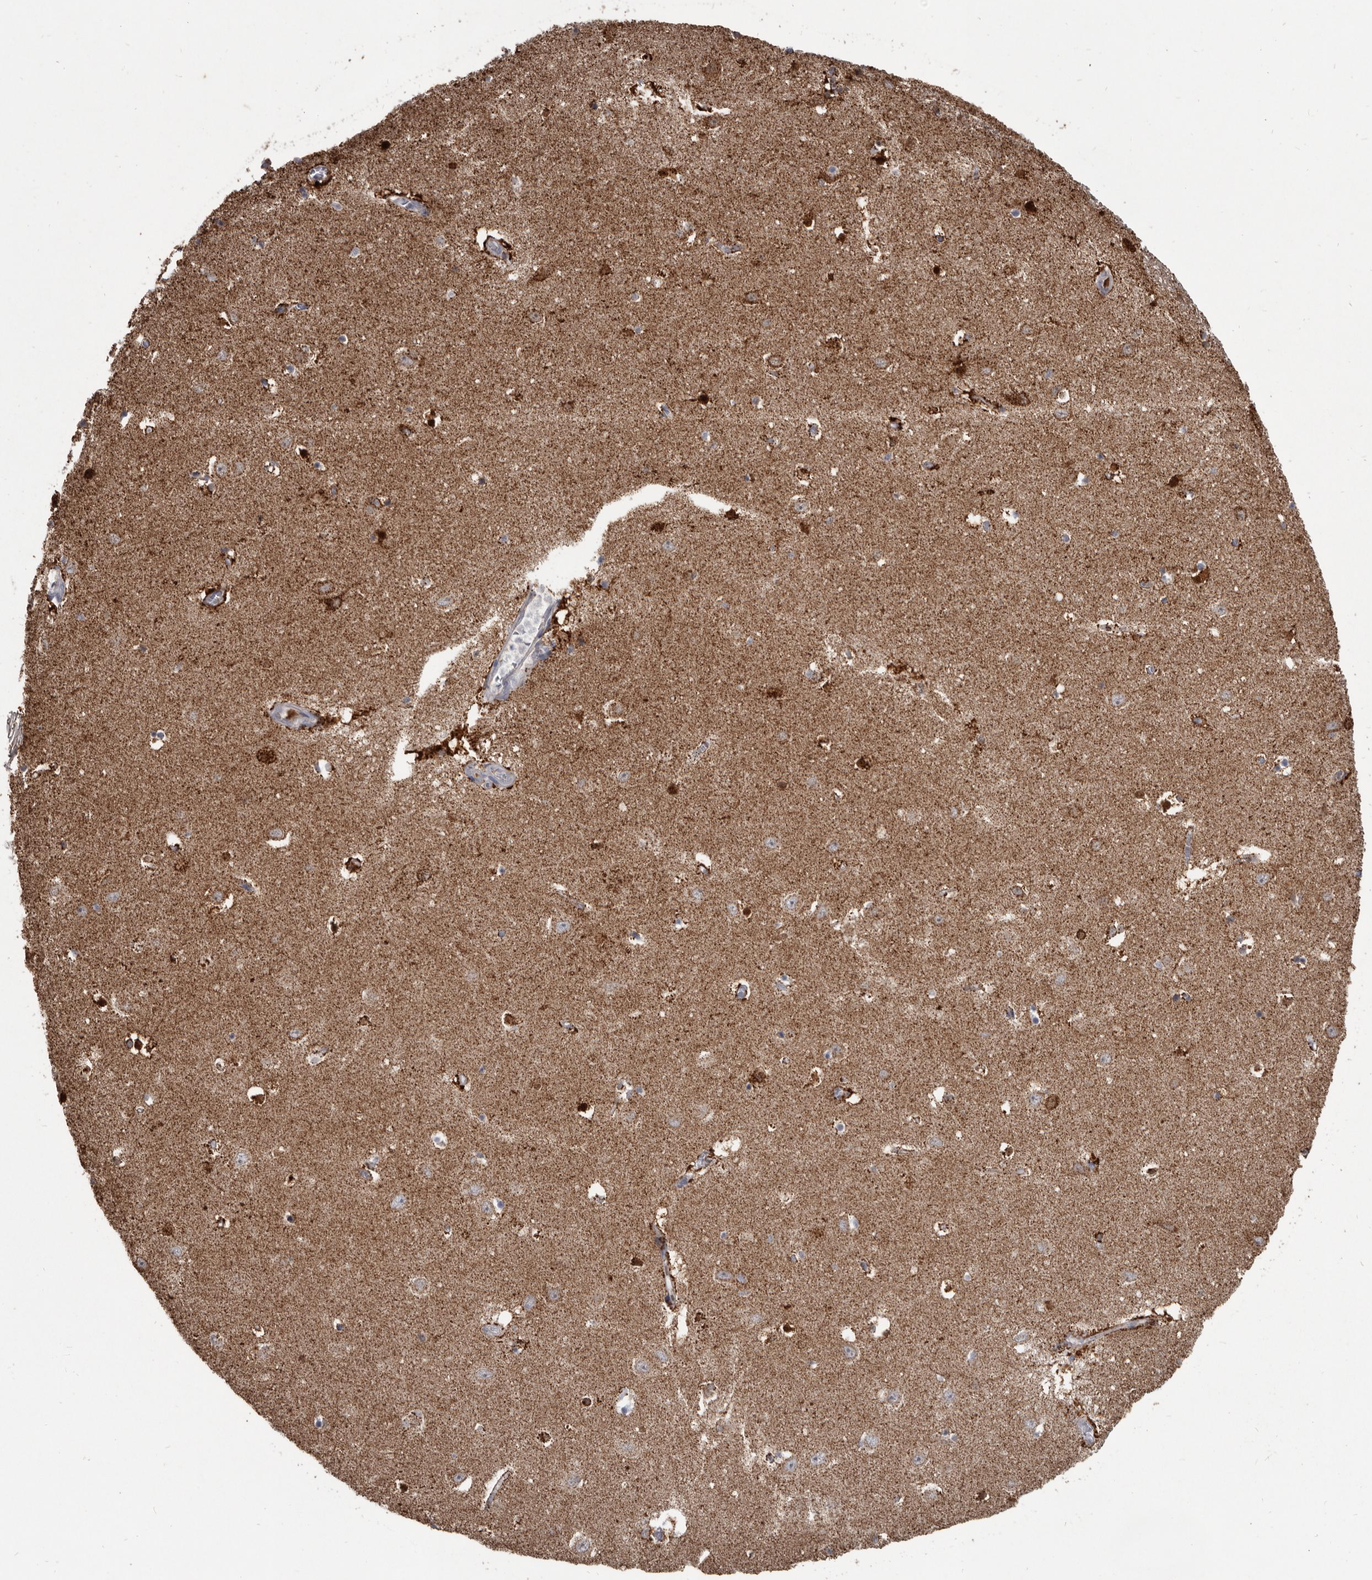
{"staining": {"intensity": "moderate", "quantity": "25%-75%", "location": "cytoplasmic/membranous"}, "tissue": "hippocampus", "cell_type": "Glial cells", "image_type": "normal", "snomed": [{"axis": "morphology", "description": "Normal tissue, NOS"}, {"axis": "topography", "description": "Hippocampus"}], "caption": "The photomicrograph shows immunohistochemical staining of normal hippocampus. There is moderate cytoplasmic/membranous expression is appreciated in approximately 25%-75% of glial cells.", "gene": "ALDH5A1", "patient": {"sex": "female", "age": 64}}